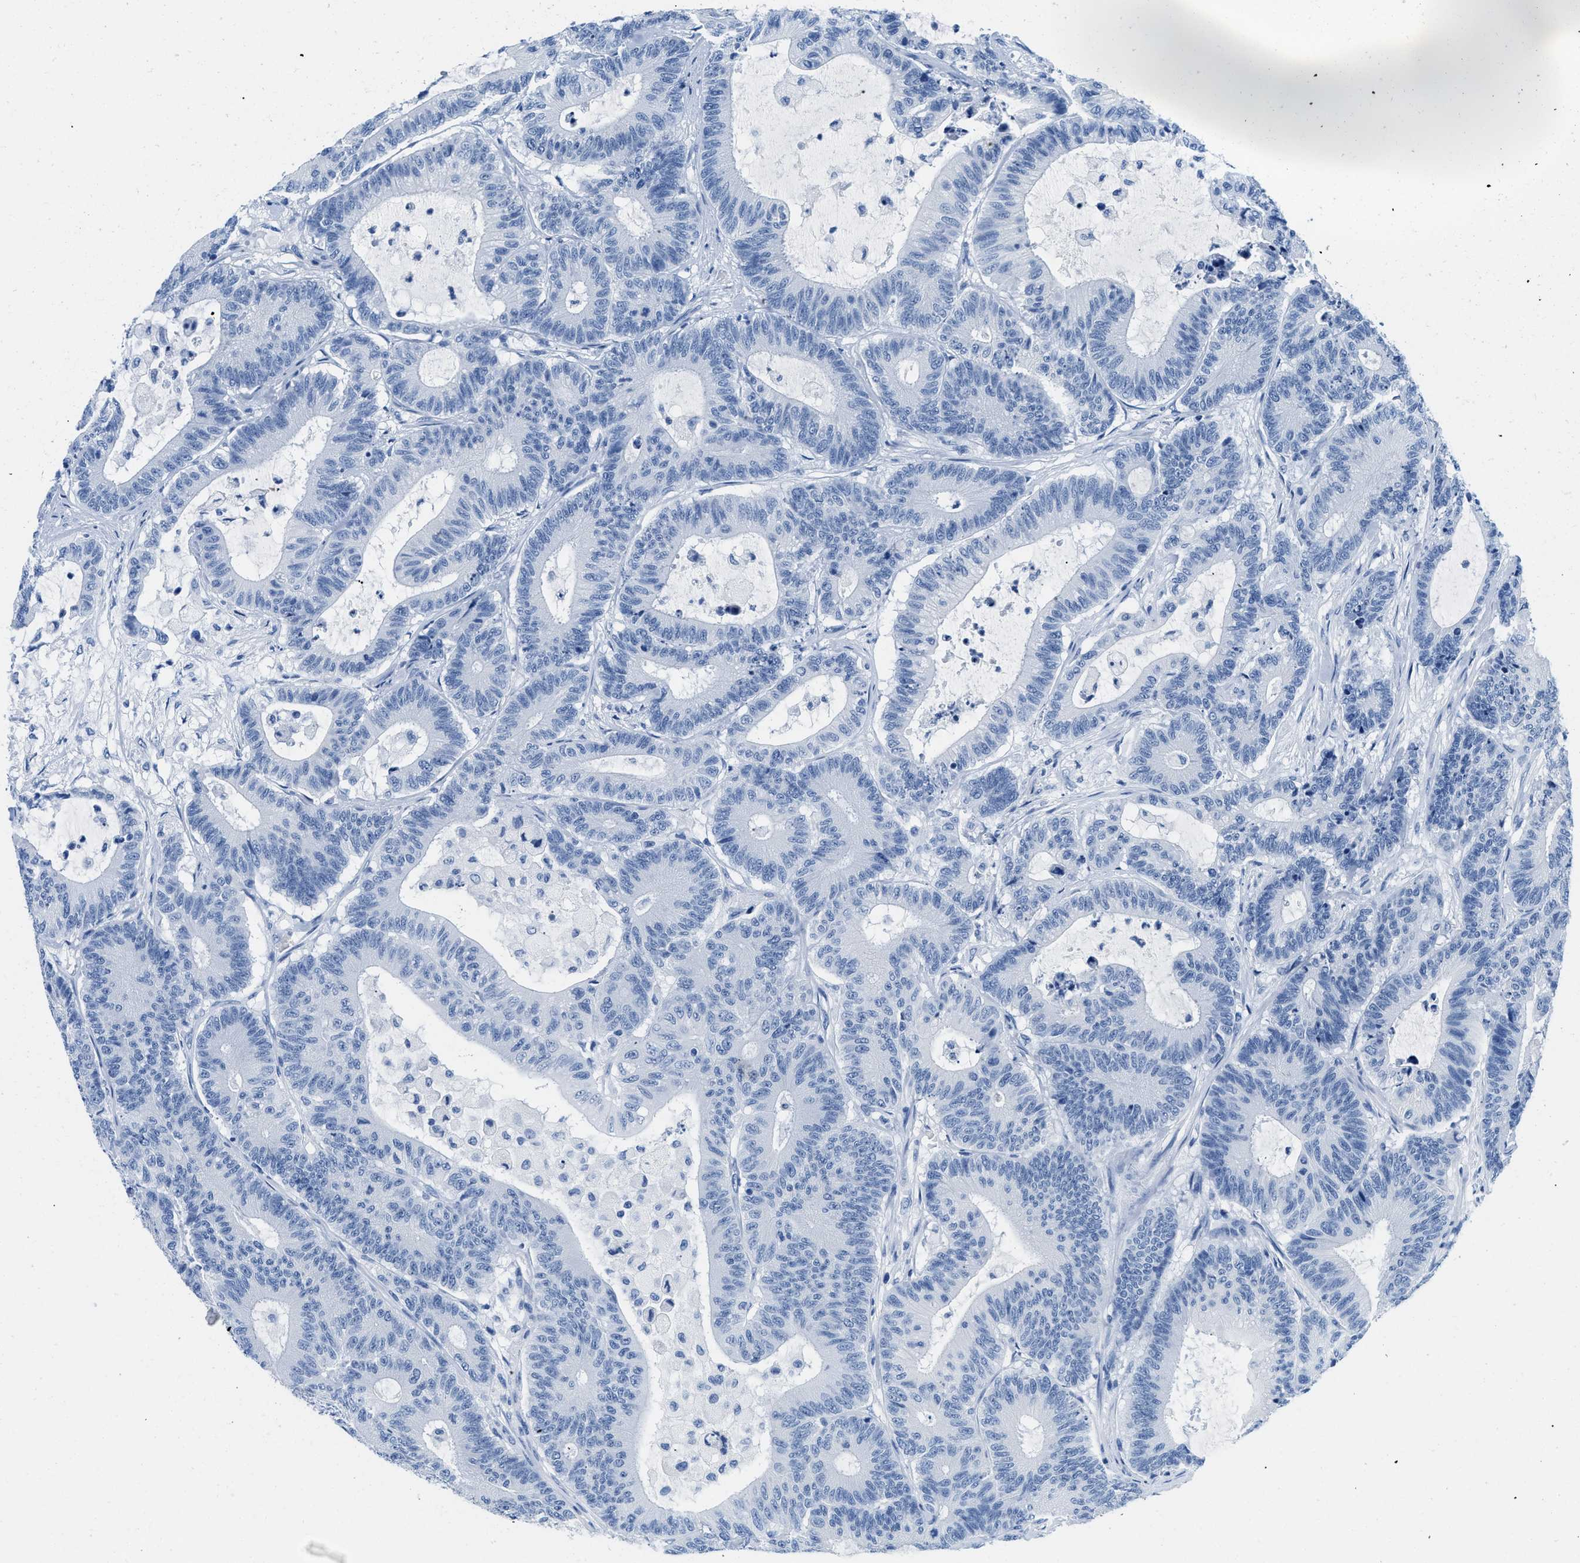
{"staining": {"intensity": "negative", "quantity": "none", "location": "none"}, "tissue": "colorectal cancer", "cell_type": "Tumor cells", "image_type": "cancer", "snomed": [{"axis": "morphology", "description": "Adenocarcinoma, NOS"}, {"axis": "topography", "description": "Colon"}], "caption": "The photomicrograph displays no significant expression in tumor cells of colorectal adenocarcinoma.", "gene": "GSN", "patient": {"sex": "female", "age": 84}}